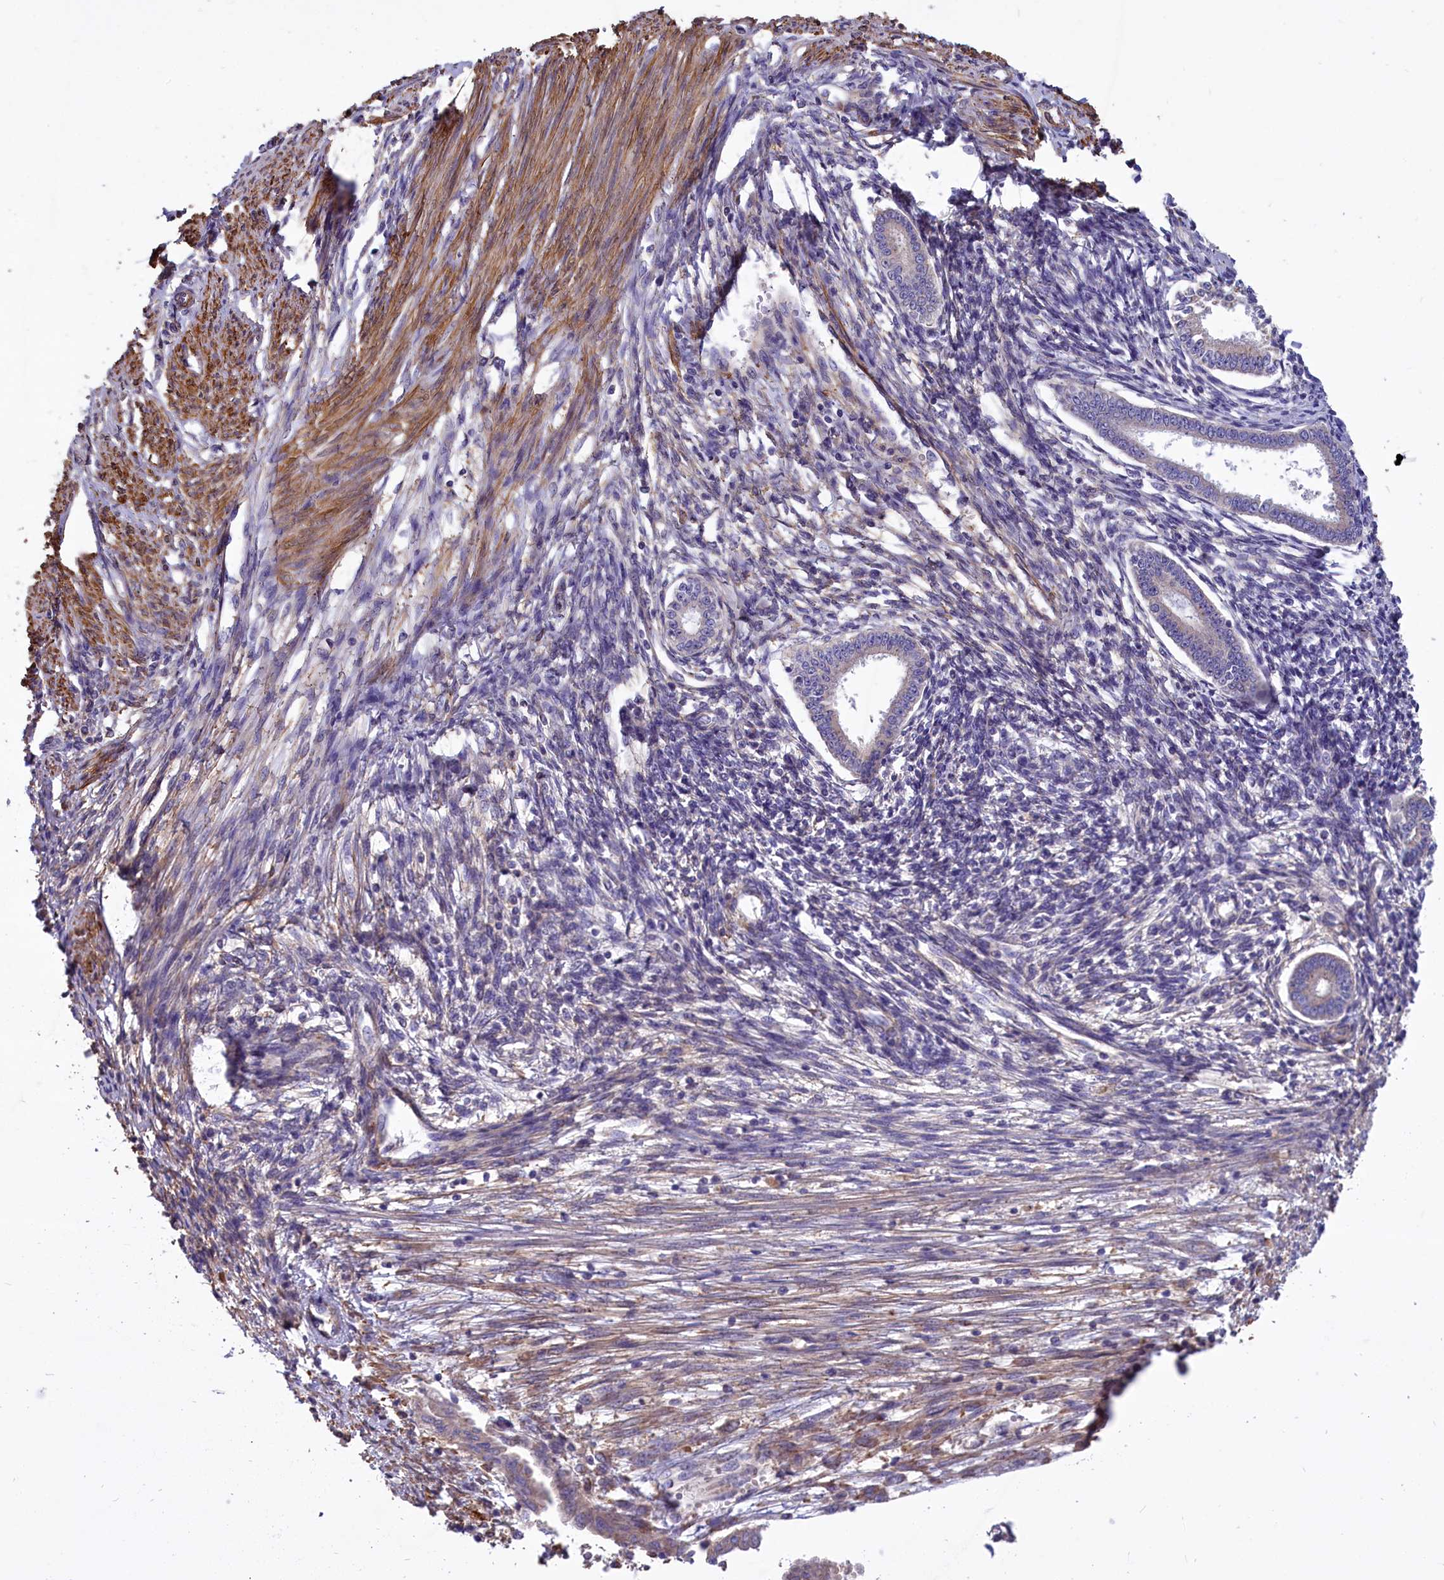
{"staining": {"intensity": "negative", "quantity": "none", "location": "none"}, "tissue": "endometrium", "cell_type": "Cells in endometrial stroma", "image_type": "normal", "snomed": [{"axis": "morphology", "description": "Normal tissue, NOS"}, {"axis": "topography", "description": "Endometrium"}], "caption": "Cells in endometrial stroma are negative for protein expression in unremarkable human endometrium. Nuclei are stained in blue.", "gene": "AMDHD2", "patient": {"sex": "female", "age": 56}}